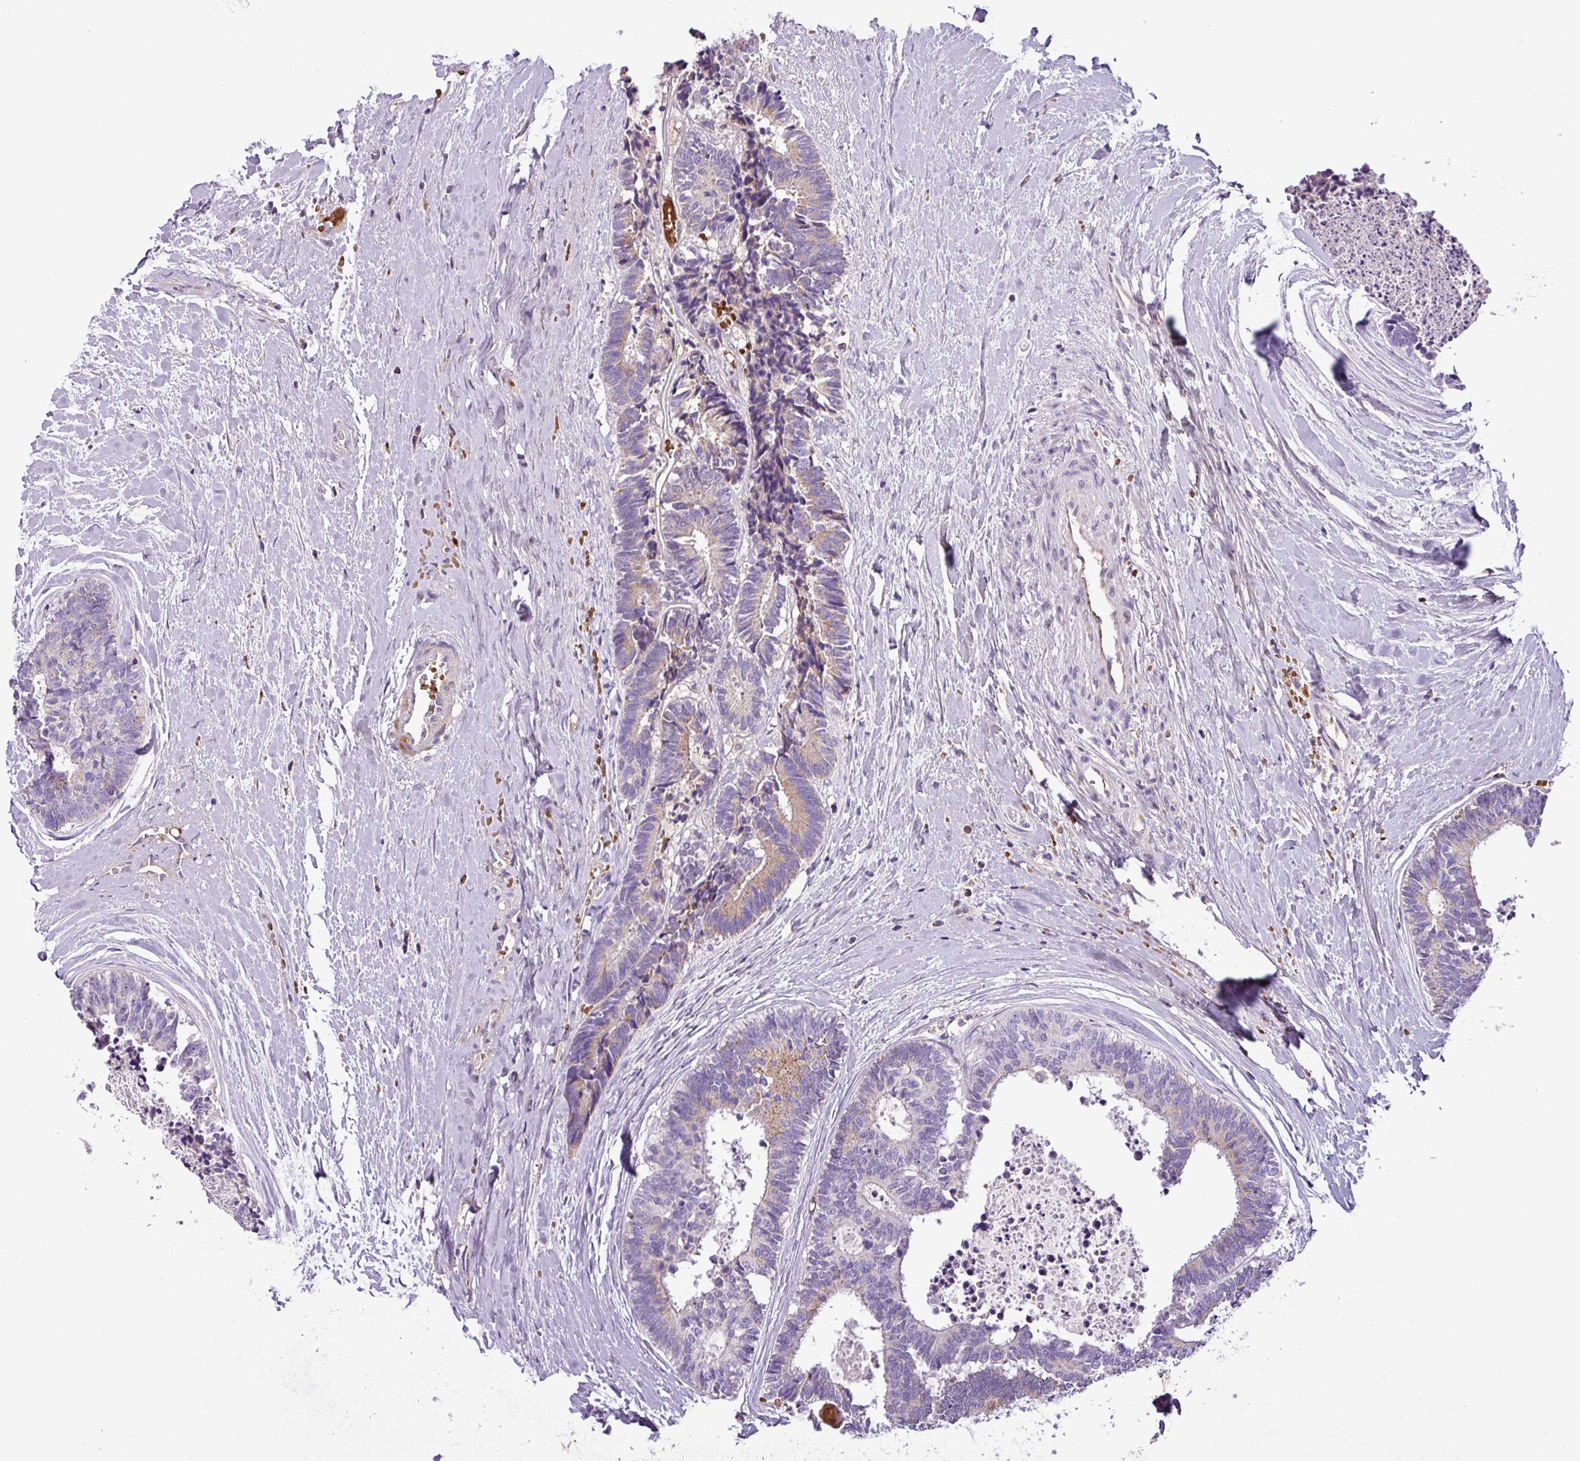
{"staining": {"intensity": "moderate", "quantity": "<25%", "location": "cytoplasmic/membranous"}, "tissue": "colorectal cancer", "cell_type": "Tumor cells", "image_type": "cancer", "snomed": [{"axis": "morphology", "description": "Adenocarcinoma, NOS"}, {"axis": "topography", "description": "Colon"}, {"axis": "topography", "description": "Rectum"}], "caption": "Immunohistochemistry (IHC) micrograph of neoplastic tissue: colorectal adenocarcinoma stained using IHC demonstrates low levels of moderate protein expression localized specifically in the cytoplasmic/membranous of tumor cells, appearing as a cytoplasmic/membranous brown color.", "gene": "FAM183A", "patient": {"sex": "male", "age": 57}}